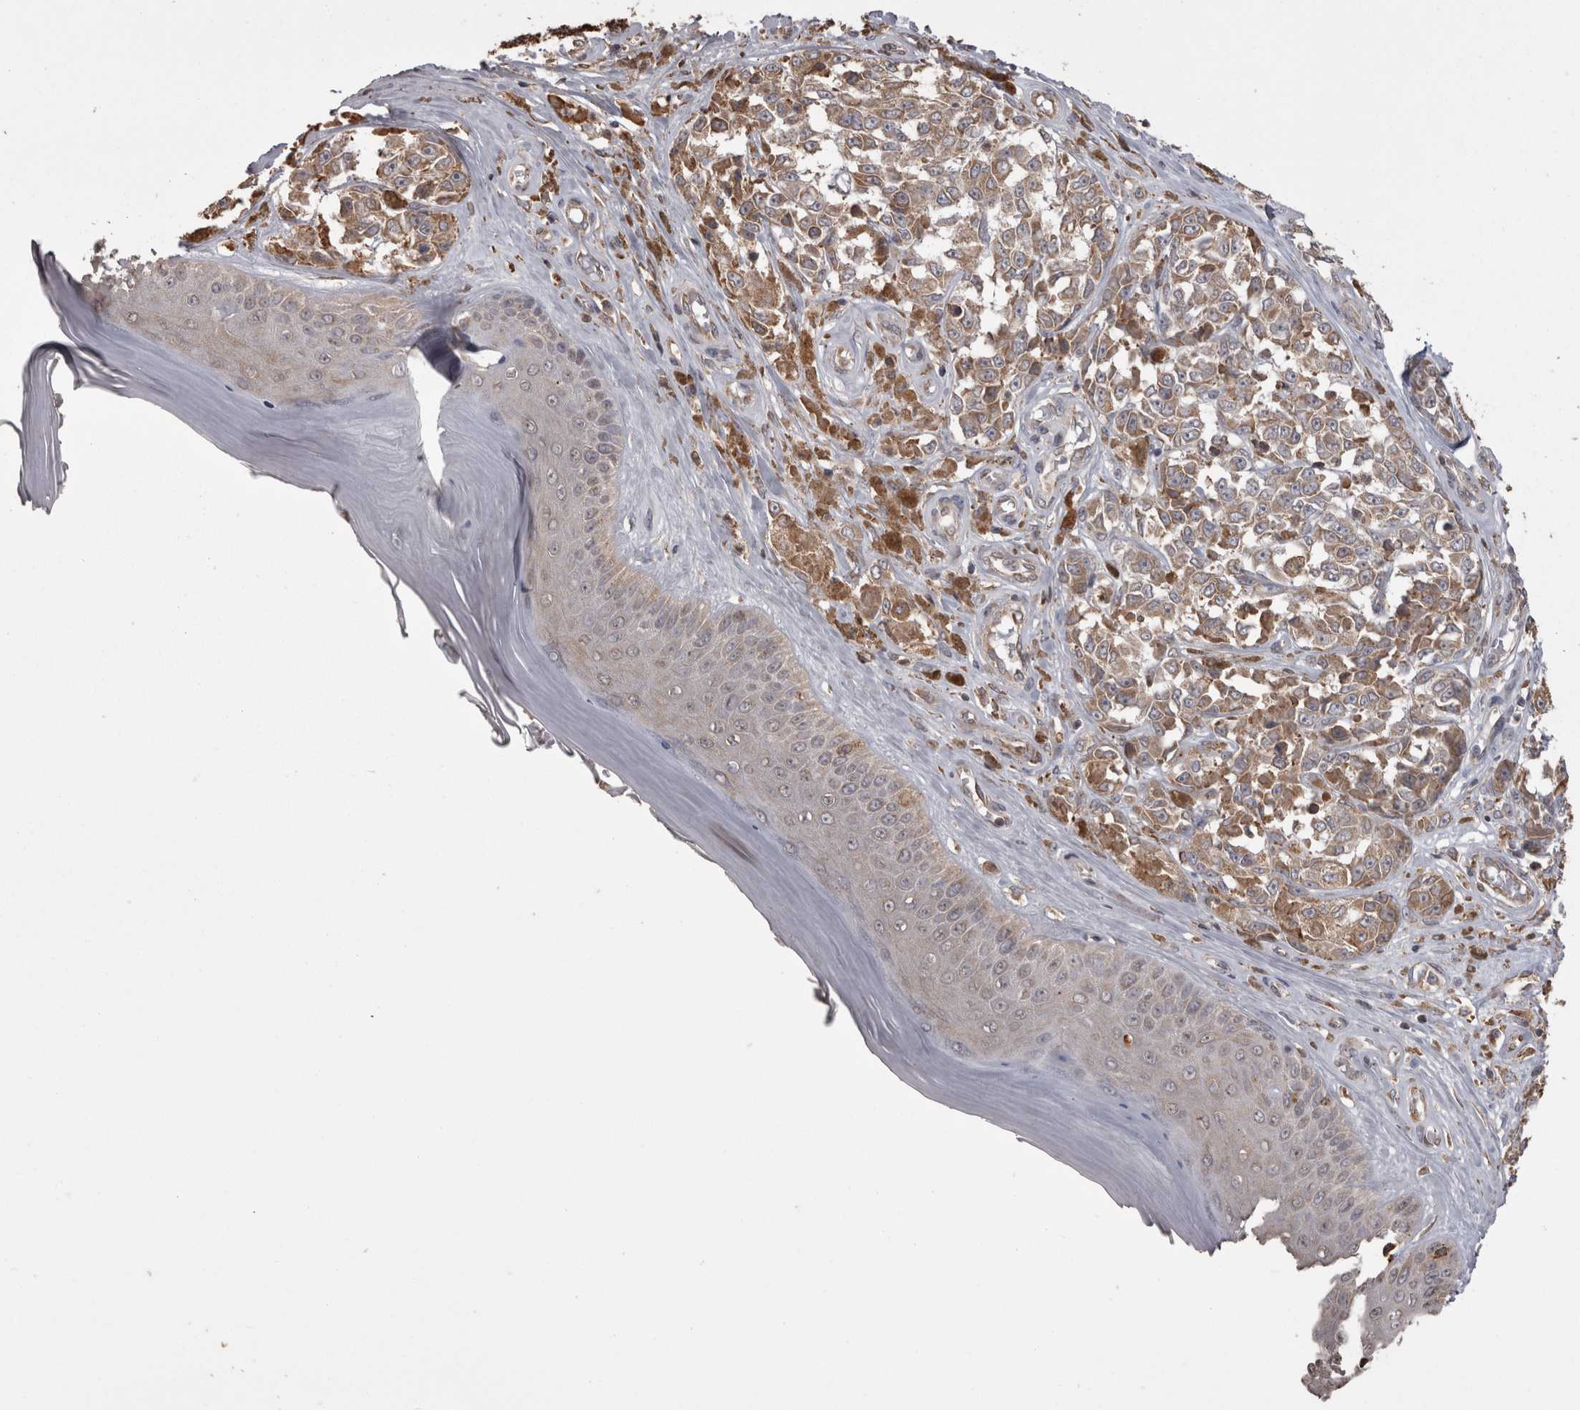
{"staining": {"intensity": "moderate", "quantity": ">75%", "location": "cytoplasmic/membranous"}, "tissue": "melanoma", "cell_type": "Tumor cells", "image_type": "cancer", "snomed": [{"axis": "morphology", "description": "Malignant melanoma, NOS"}, {"axis": "topography", "description": "Skin"}], "caption": "Moderate cytoplasmic/membranous expression for a protein is appreciated in about >75% of tumor cells of melanoma using immunohistochemistry.", "gene": "PON2", "patient": {"sex": "female", "age": 64}}